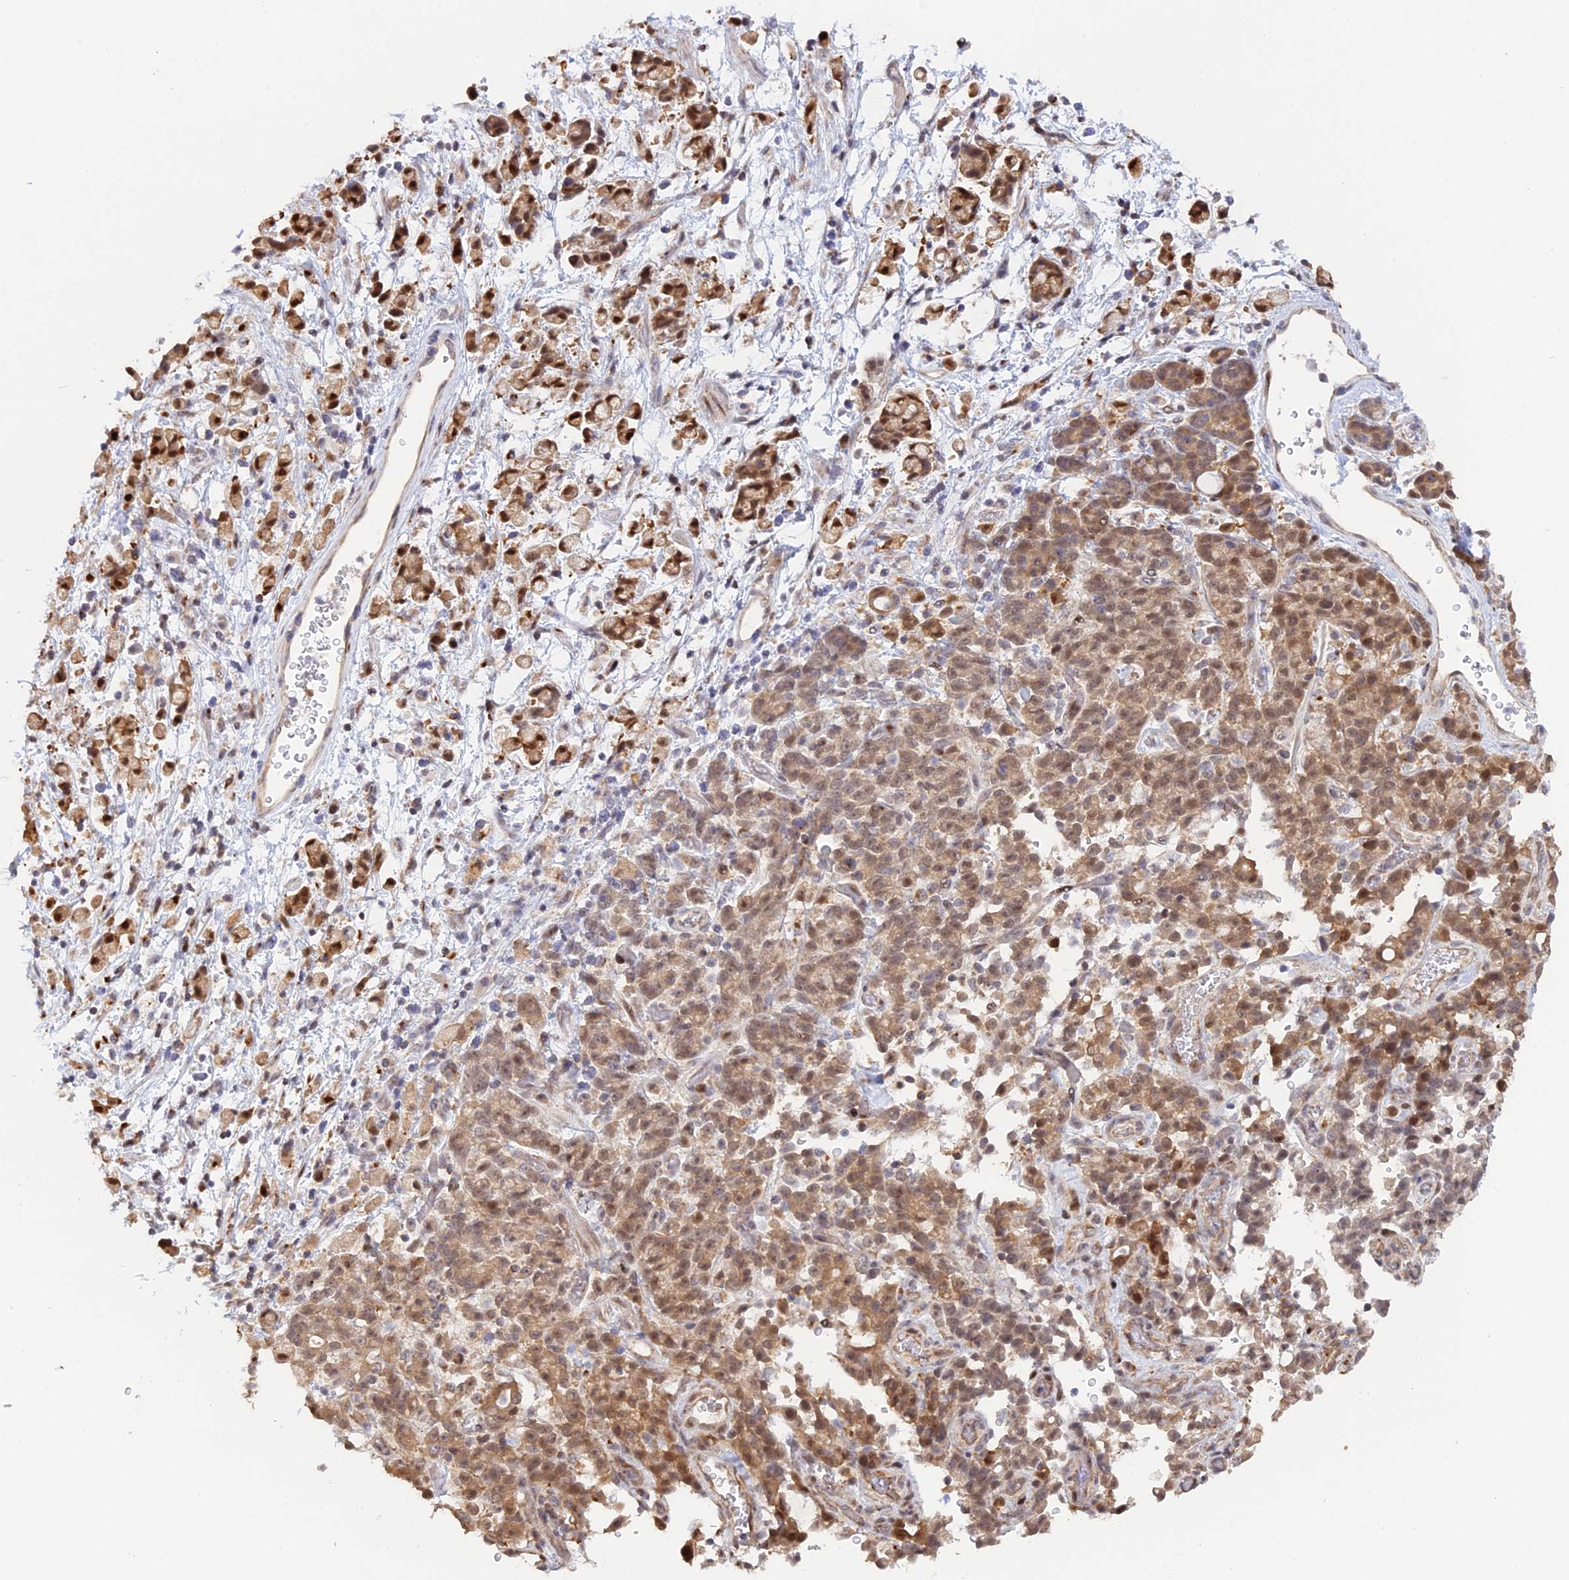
{"staining": {"intensity": "moderate", "quantity": ">75%", "location": "cytoplasmic/membranous,nuclear"}, "tissue": "stomach cancer", "cell_type": "Tumor cells", "image_type": "cancer", "snomed": [{"axis": "morphology", "description": "Adenocarcinoma, NOS"}, {"axis": "topography", "description": "Stomach"}], "caption": "Immunohistochemistry staining of adenocarcinoma (stomach), which exhibits medium levels of moderate cytoplasmic/membranous and nuclear expression in approximately >75% of tumor cells indicating moderate cytoplasmic/membranous and nuclear protein expression. The staining was performed using DAB (brown) for protein detection and nuclei were counterstained in hematoxylin (blue).", "gene": "GSKIP", "patient": {"sex": "female", "age": 60}}